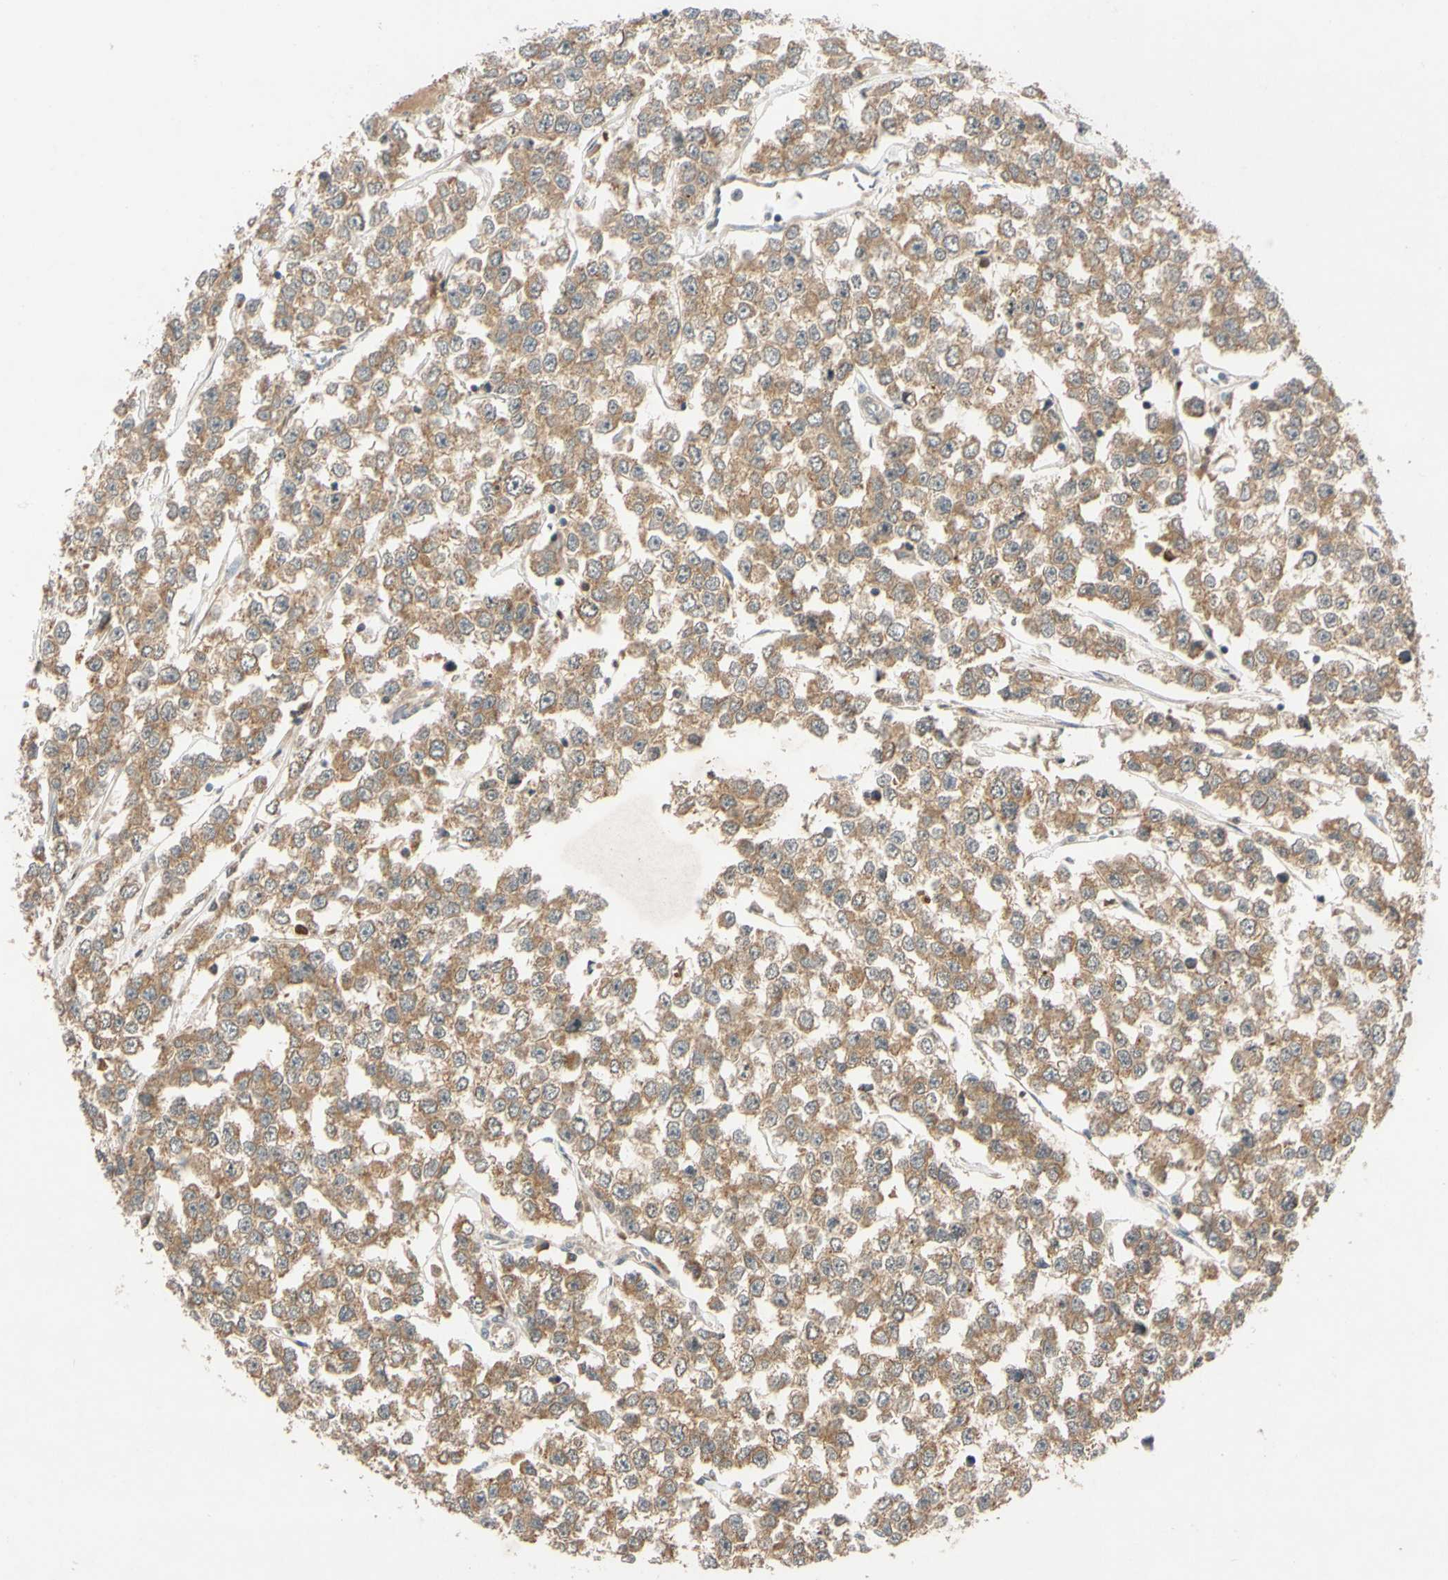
{"staining": {"intensity": "moderate", "quantity": ">75%", "location": "cytoplasmic/membranous"}, "tissue": "testis cancer", "cell_type": "Tumor cells", "image_type": "cancer", "snomed": [{"axis": "morphology", "description": "Seminoma, NOS"}, {"axis": "morphology", "description": "Carcinoma, Embryonal, NOS"}, {"axis": "topography", "description": "Testis"}], "caption": "Tumor cells exhibit medium levels of moderate cytoplasmic/membranous positivity in about >75% of cells in seminoma (testis).", "gene": "MBTPS2", "patient": {"sex": "male", "age": 52}}